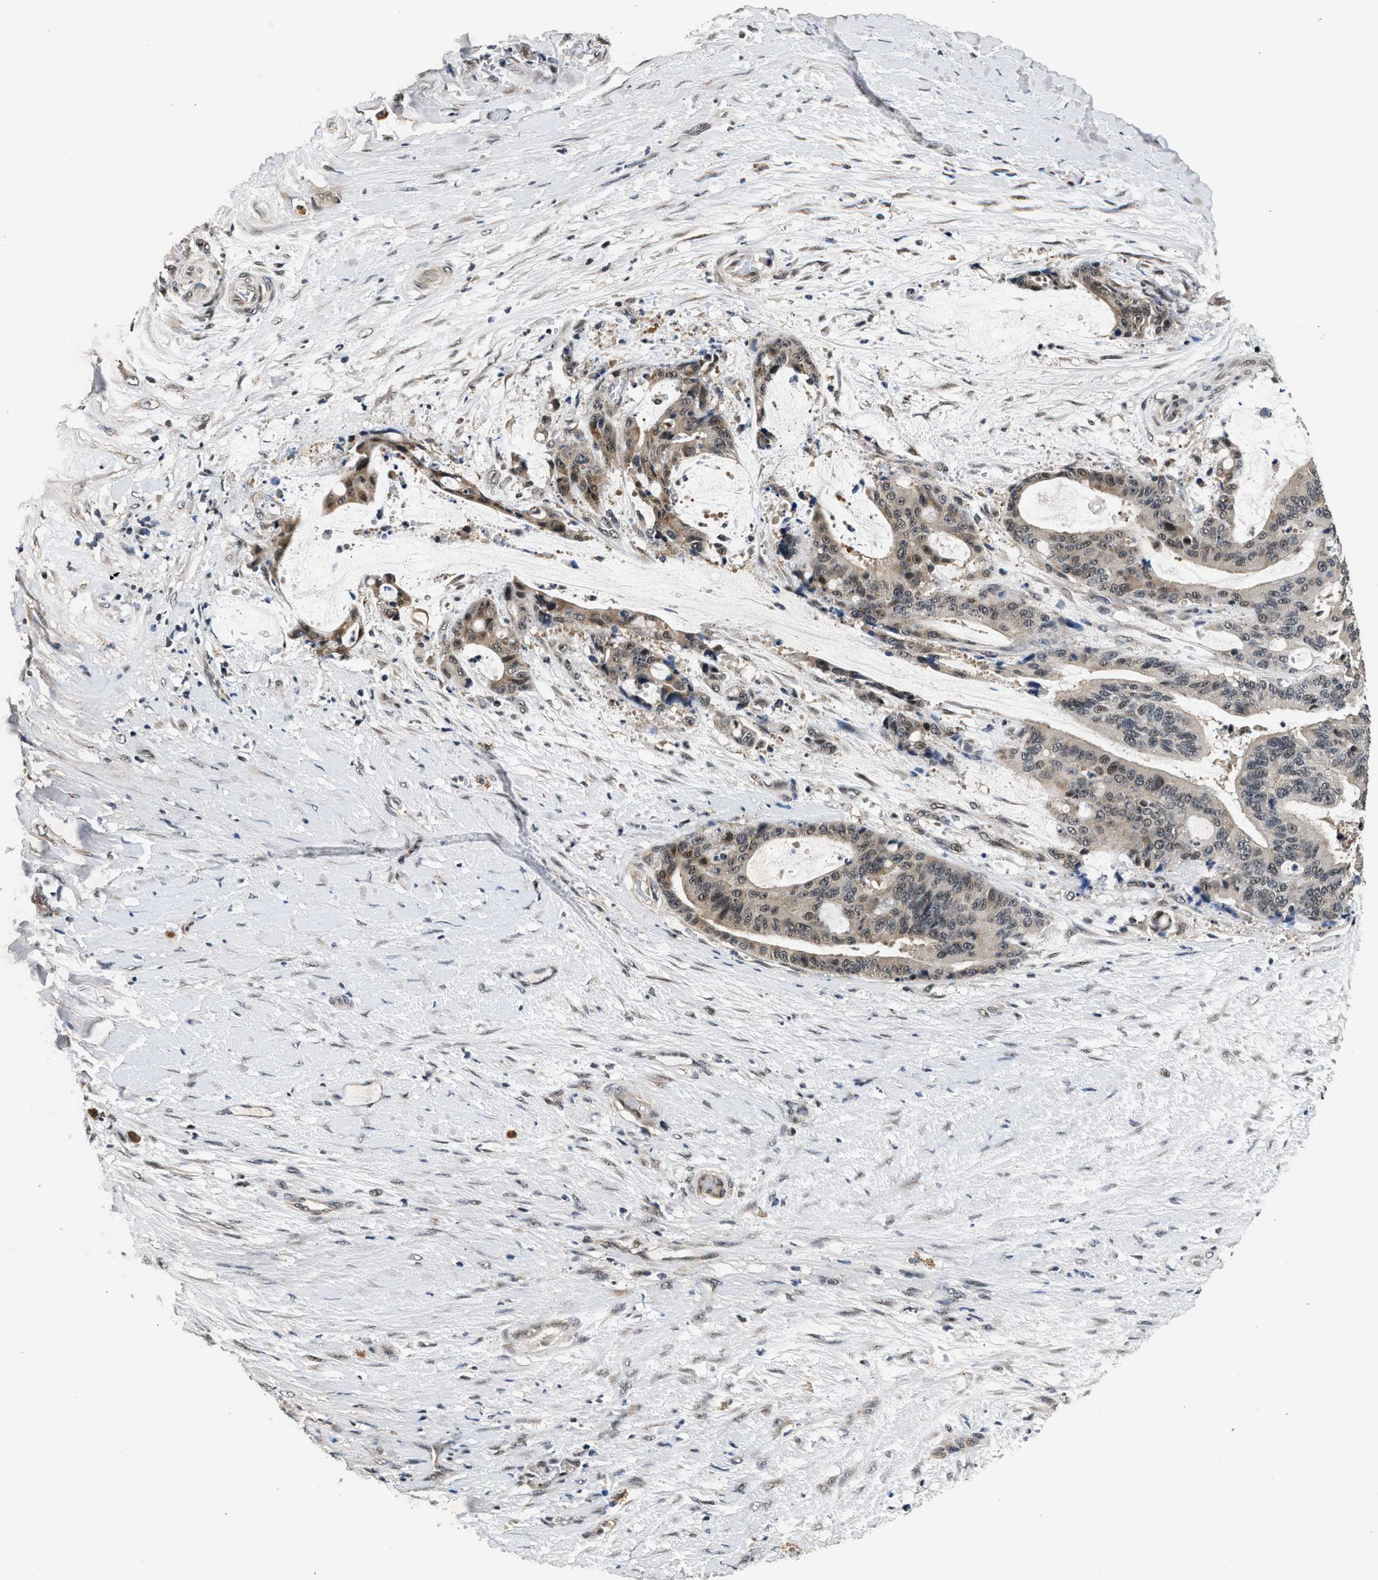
{"staining": {"intensity": "moderate", "quantity": "25%-75%", "location": "cytoplasmic/membranous,nuclear"}, "tissue": "liver cancer", "cell_type": "Tumor cells", "image_type": "cancer", "snomed": [{"axis": "morphology", "description": "Normal tissue, NOS"}, {"axis": "morphology", "description": "Cholangiocarcinoma"}, {"axis": "topography", "description": "Liver"}, {"axis": "topography", "description": "Peripheral nerve tissue"}], "caption": "Cholangiocarcinoma (liver) was stained to show a protein in brown. There is medium levels of moderate cytoplasmic/membranous and nuclear expression in about 25%-75% of tumor cells.", "gene": "RBM33", "patient": {"sex": "female", "age": 73}}